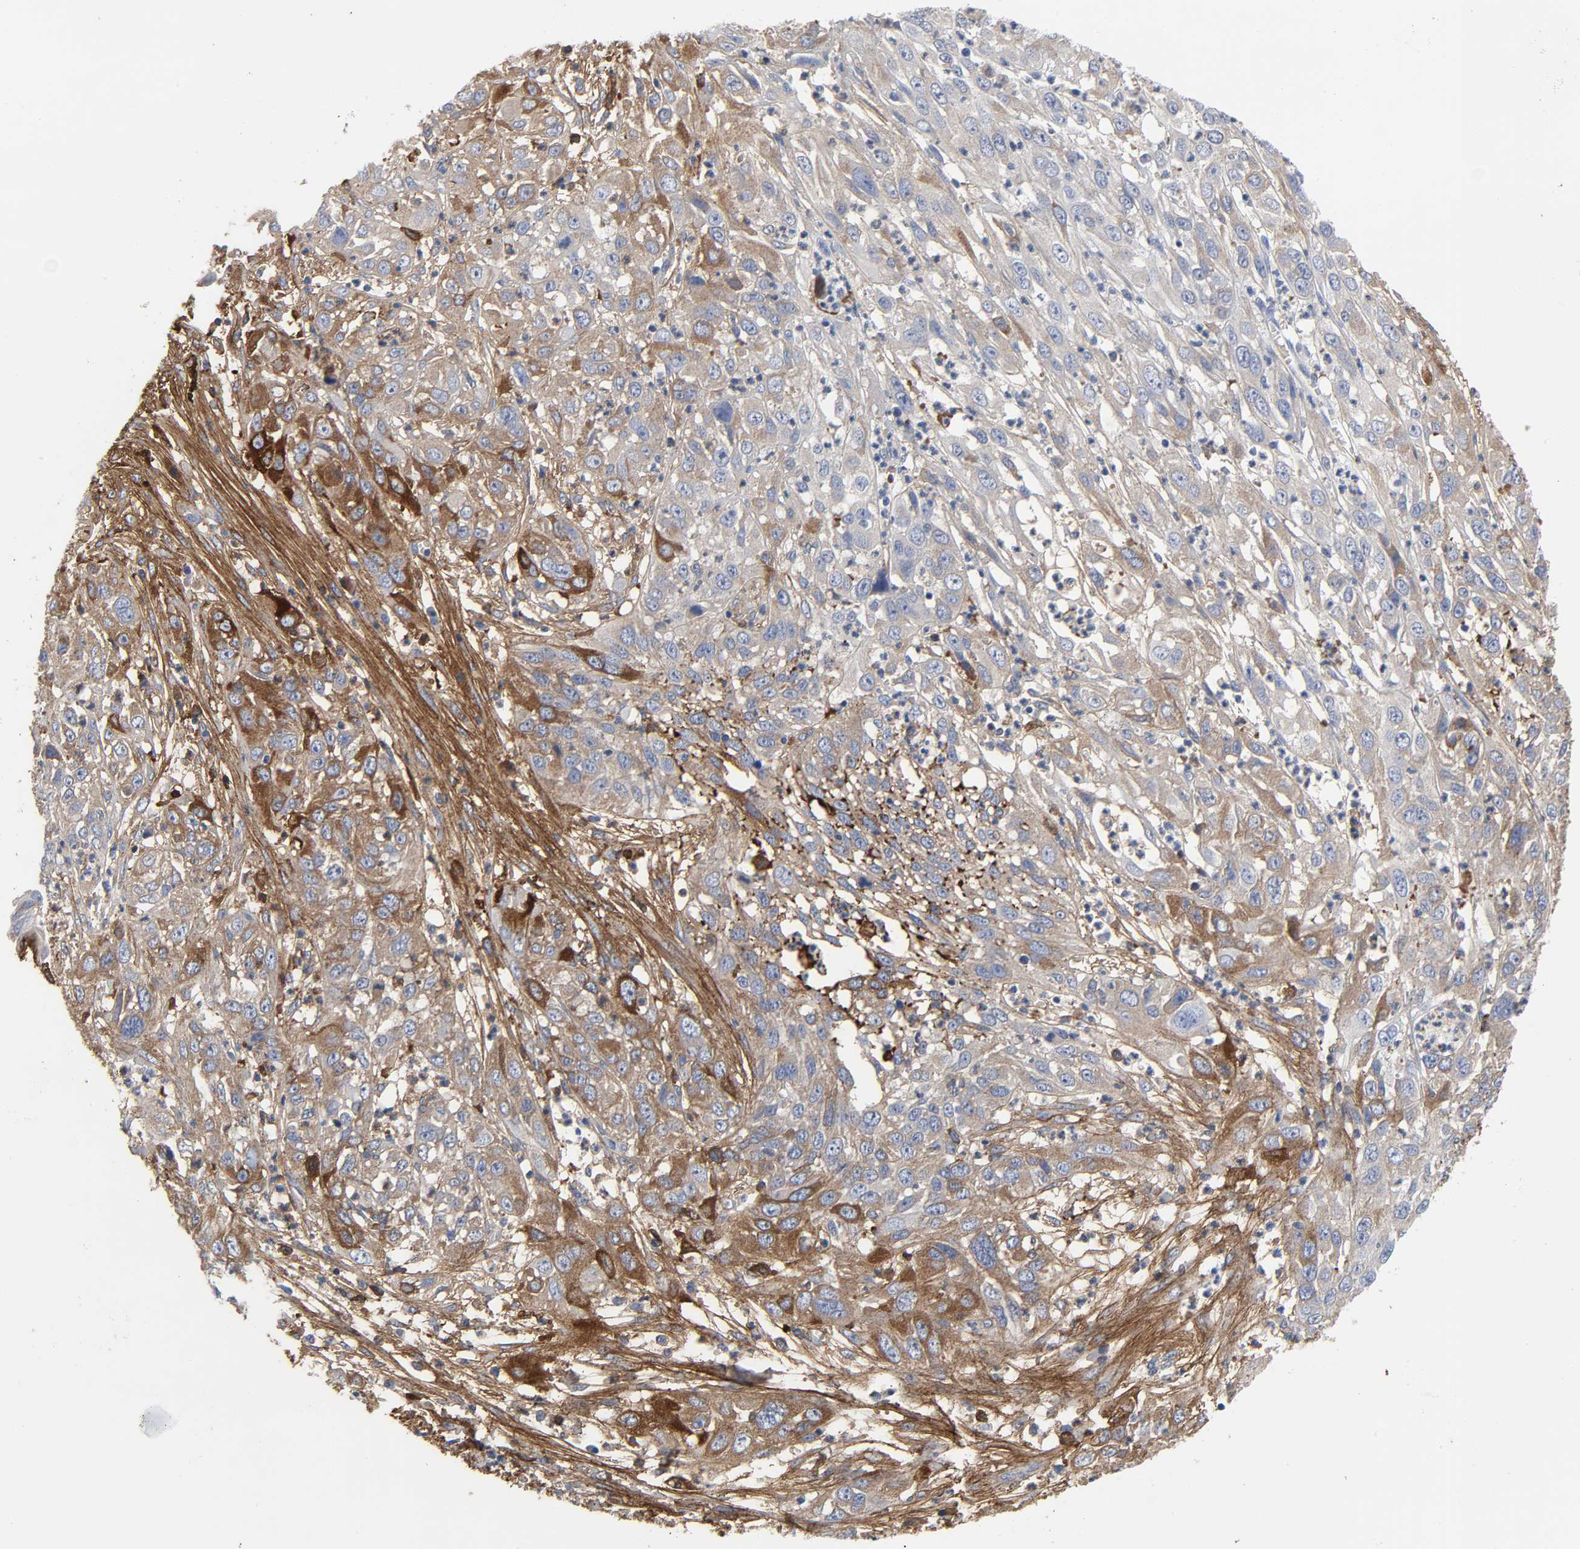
{"staining": {"intensity": "weak", "quantity": ">75%", "location": "cytoplasmic/membranous"}, "tissue": "cervical cancer", "cell_type": "Tumor cells", "image_type": "cancer", "snomed": [{"axis": "morphology", "description": "Squamous cell carcinoma, NOS"}, {"axis": "topography", "description": "Cervix"}], "caption": "A micrograph of cervical cancer (squamous cell carcinoma) stained for a protein displays weak cytoplasmic/membranous brown staining in tumor cells. The protein of interest is shown in brown color, while the nuclei are stained blue.", "gene": "FBLN1", "patient": {"sex": "female", "age": 32}}